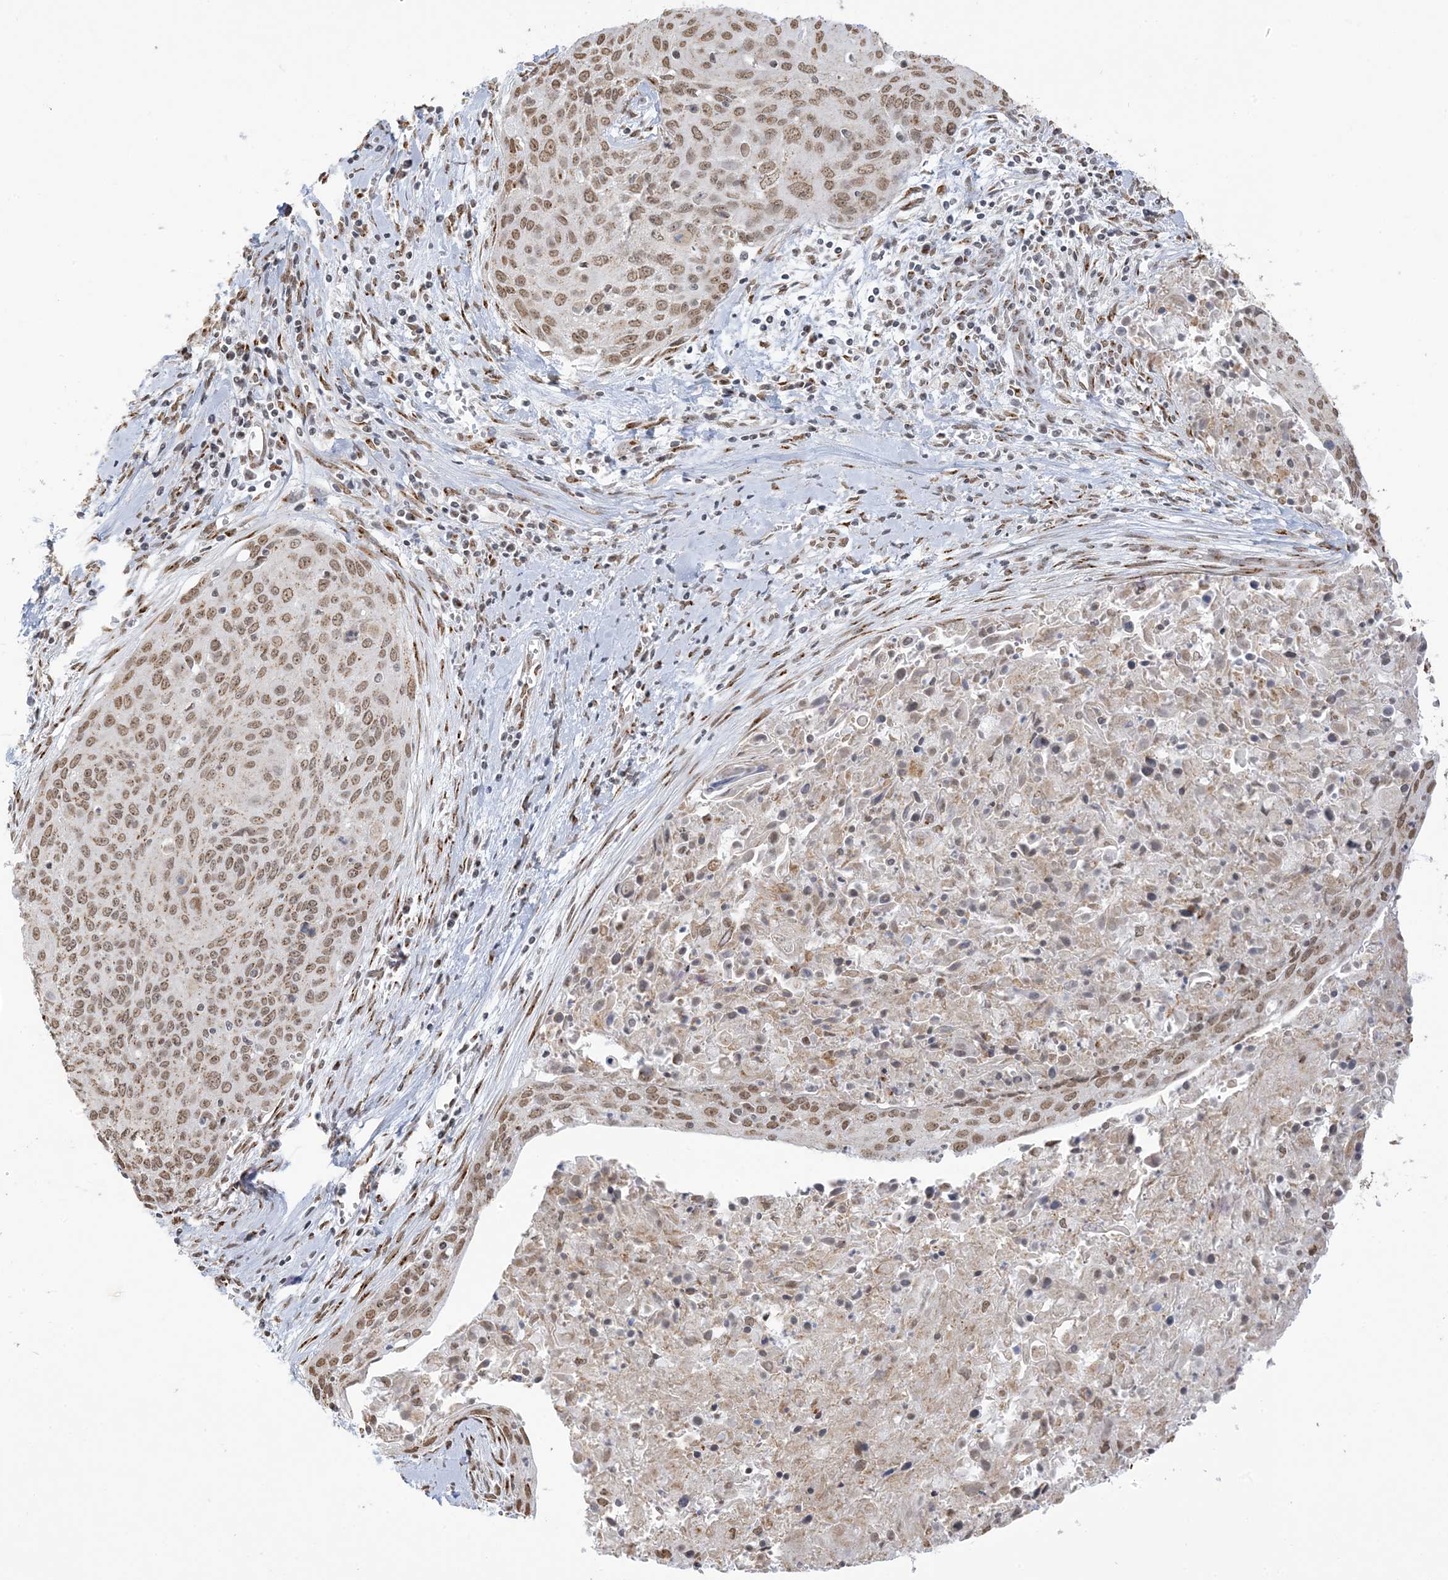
{"staining": {"intensity": "moderate", "quantity": ">75%", "location": "nuclear"}, "tissue": "cervical cancer", "cell_type": "Tumor cells", "image_type": "cancer", "snomed": [{"axis": "morphology", "description": "Squamous cell carcinoma, NOS"}, {"axis": "topography", "description": "Cervix"}], "caption": "Immunohistochemistry (IHC) (DAB (3,3'-diaminobenzidine)) staining of human squamous cell carcinoma (cervical) exhibits moderate nuclear protein staining in about >75% of tumor cells. (DAB IHC, brown staining for protein, blue staining for nuclei).", "gene": "GPR107", "patient": {"sex": "female", "age": 55}}